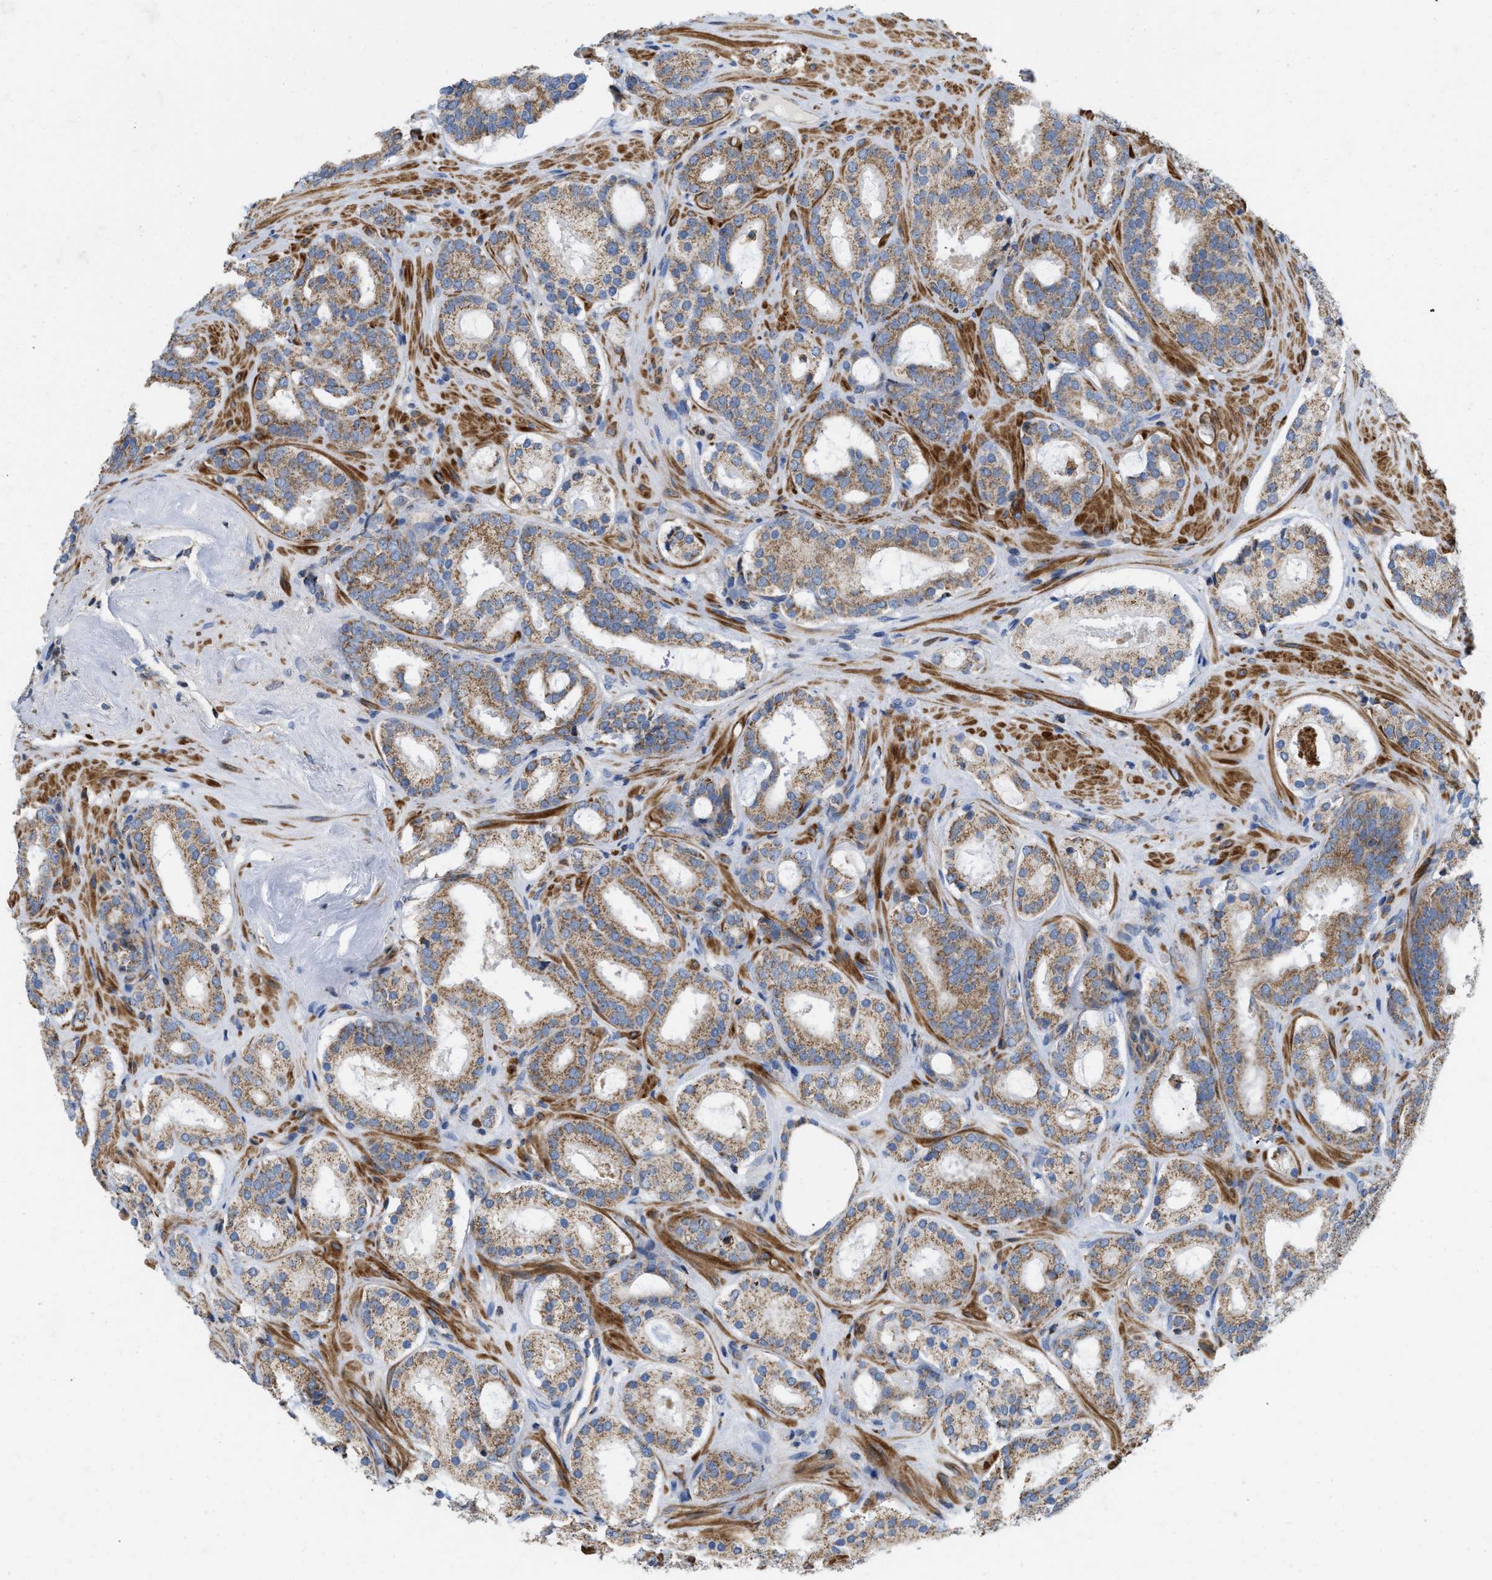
{"staining": {"intensity": "moderate", "quantity": ">75%", "location": "cytoplasmic/membranous"}, "tissue": "prostate cancer", "cell_type": "Tumor cells", "image_type": "cancer", "snomed": [{"axis": "morphology", "description": "Adenocarcinoma, Low grade"}, {"axis": "topography", "description": "Prostate"}], "caption": "An image showing moderate cytoplasmic/membranous staining in approximately >75% of tumor cells in adenocarcinoma (low-grade) (prostate), as visualized by brown immunohistochemical staining.", "gene": "GRB10", "patient": {"sex": "male", "age": 69}}